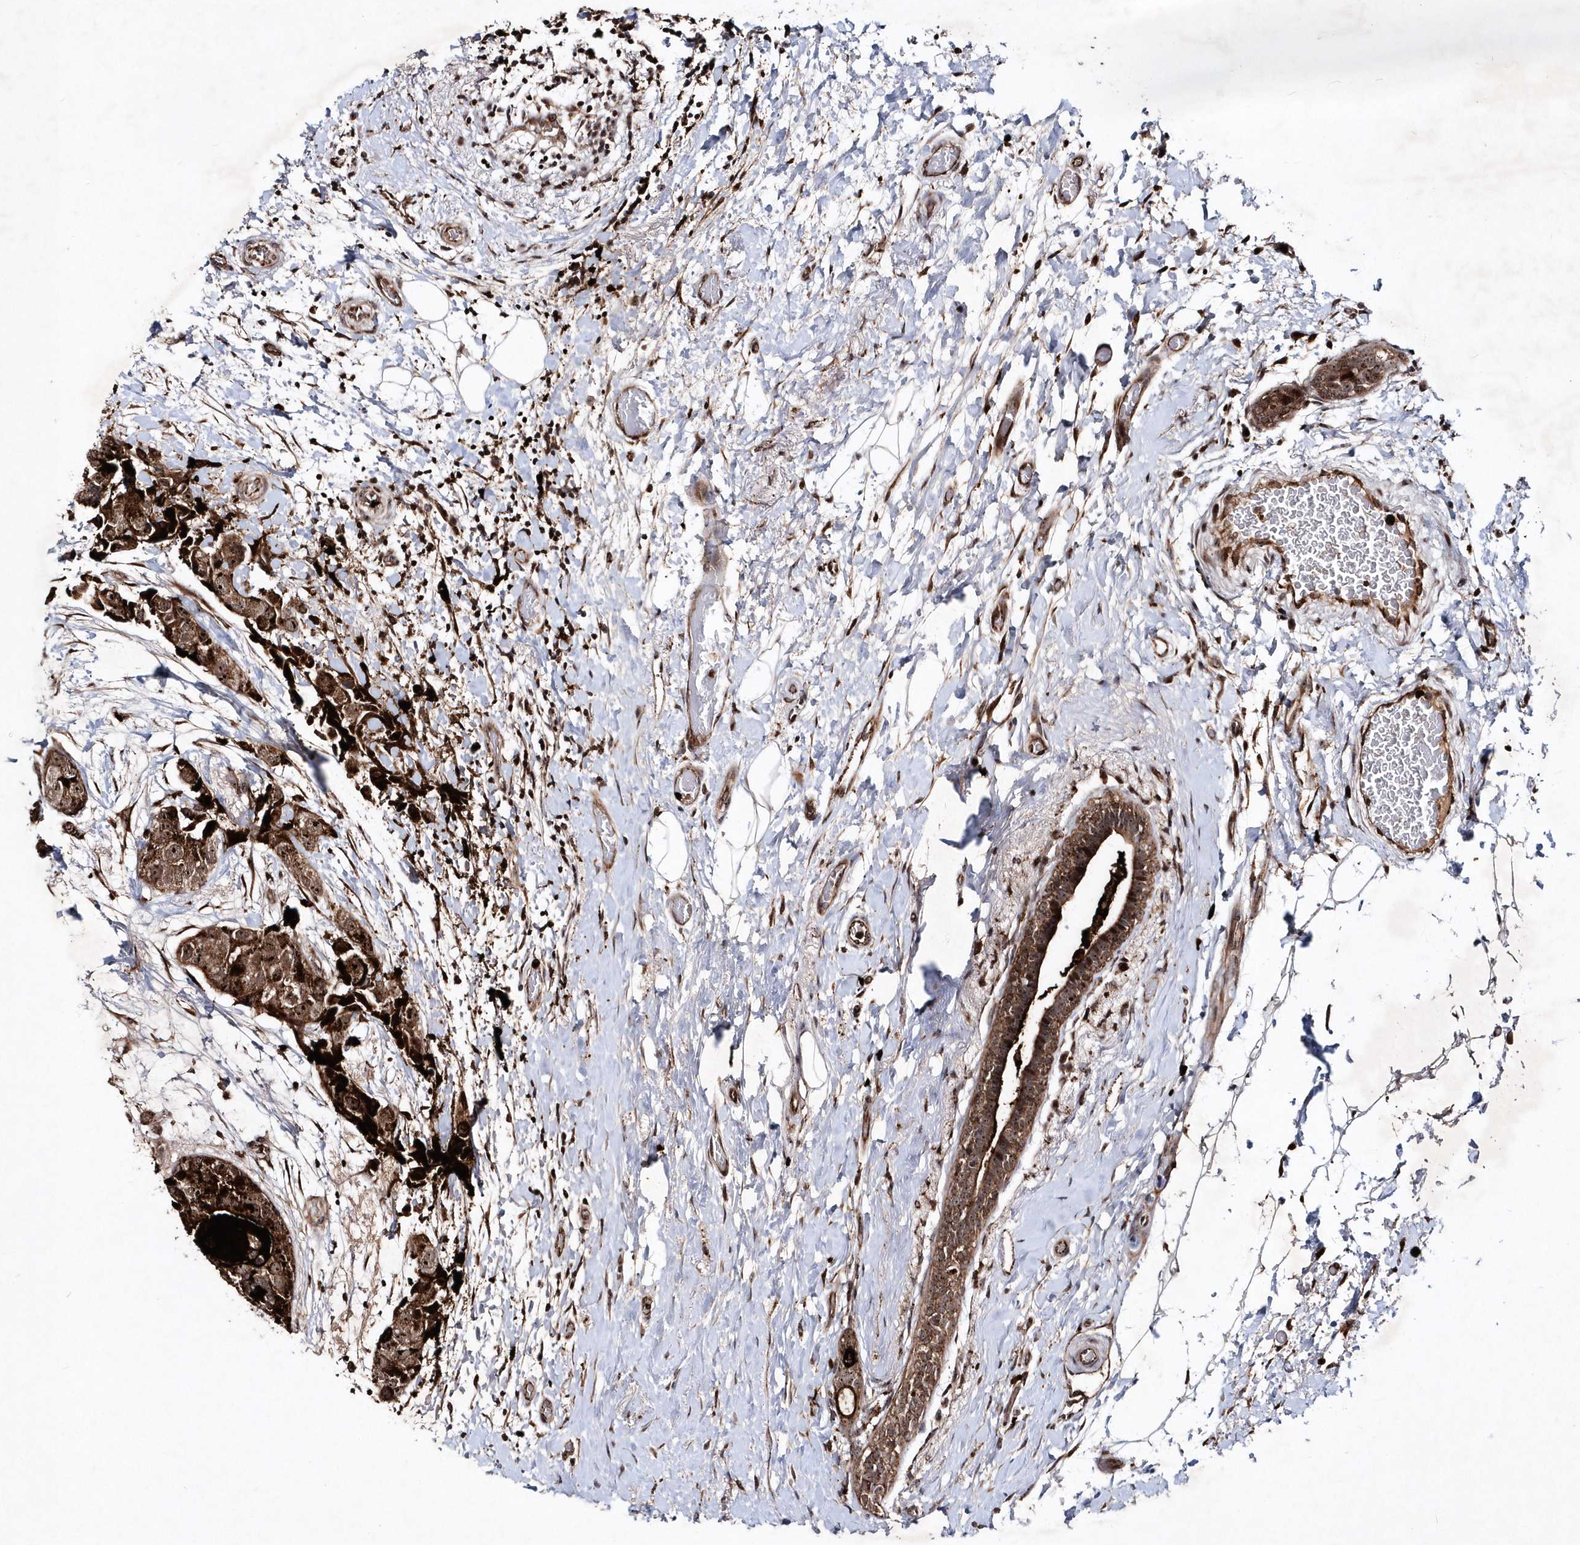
{"staining": {"intensity": "strong", "quantity": "25%-75%", "location": "cytoplasmic/membranous,nuclear"}, "tissue": "breast cancer", "cell_type": "Tumor cells", "image_type": "cancer", "snomed": [{"axis": "morphology", "description": "Duct carcinoma"}, {"axis": "topography", "description": "Breast"}], "caption": "Breast cancer (infiltrating ductal carcinoma) stained with a brown dye displays strong cytoplasmic/membranous and nuclear positive positivity in approximately 25%-75% of tumor cells.", "gene": "SOWAHB", "patient": {"sex": "female", "age": 62}}